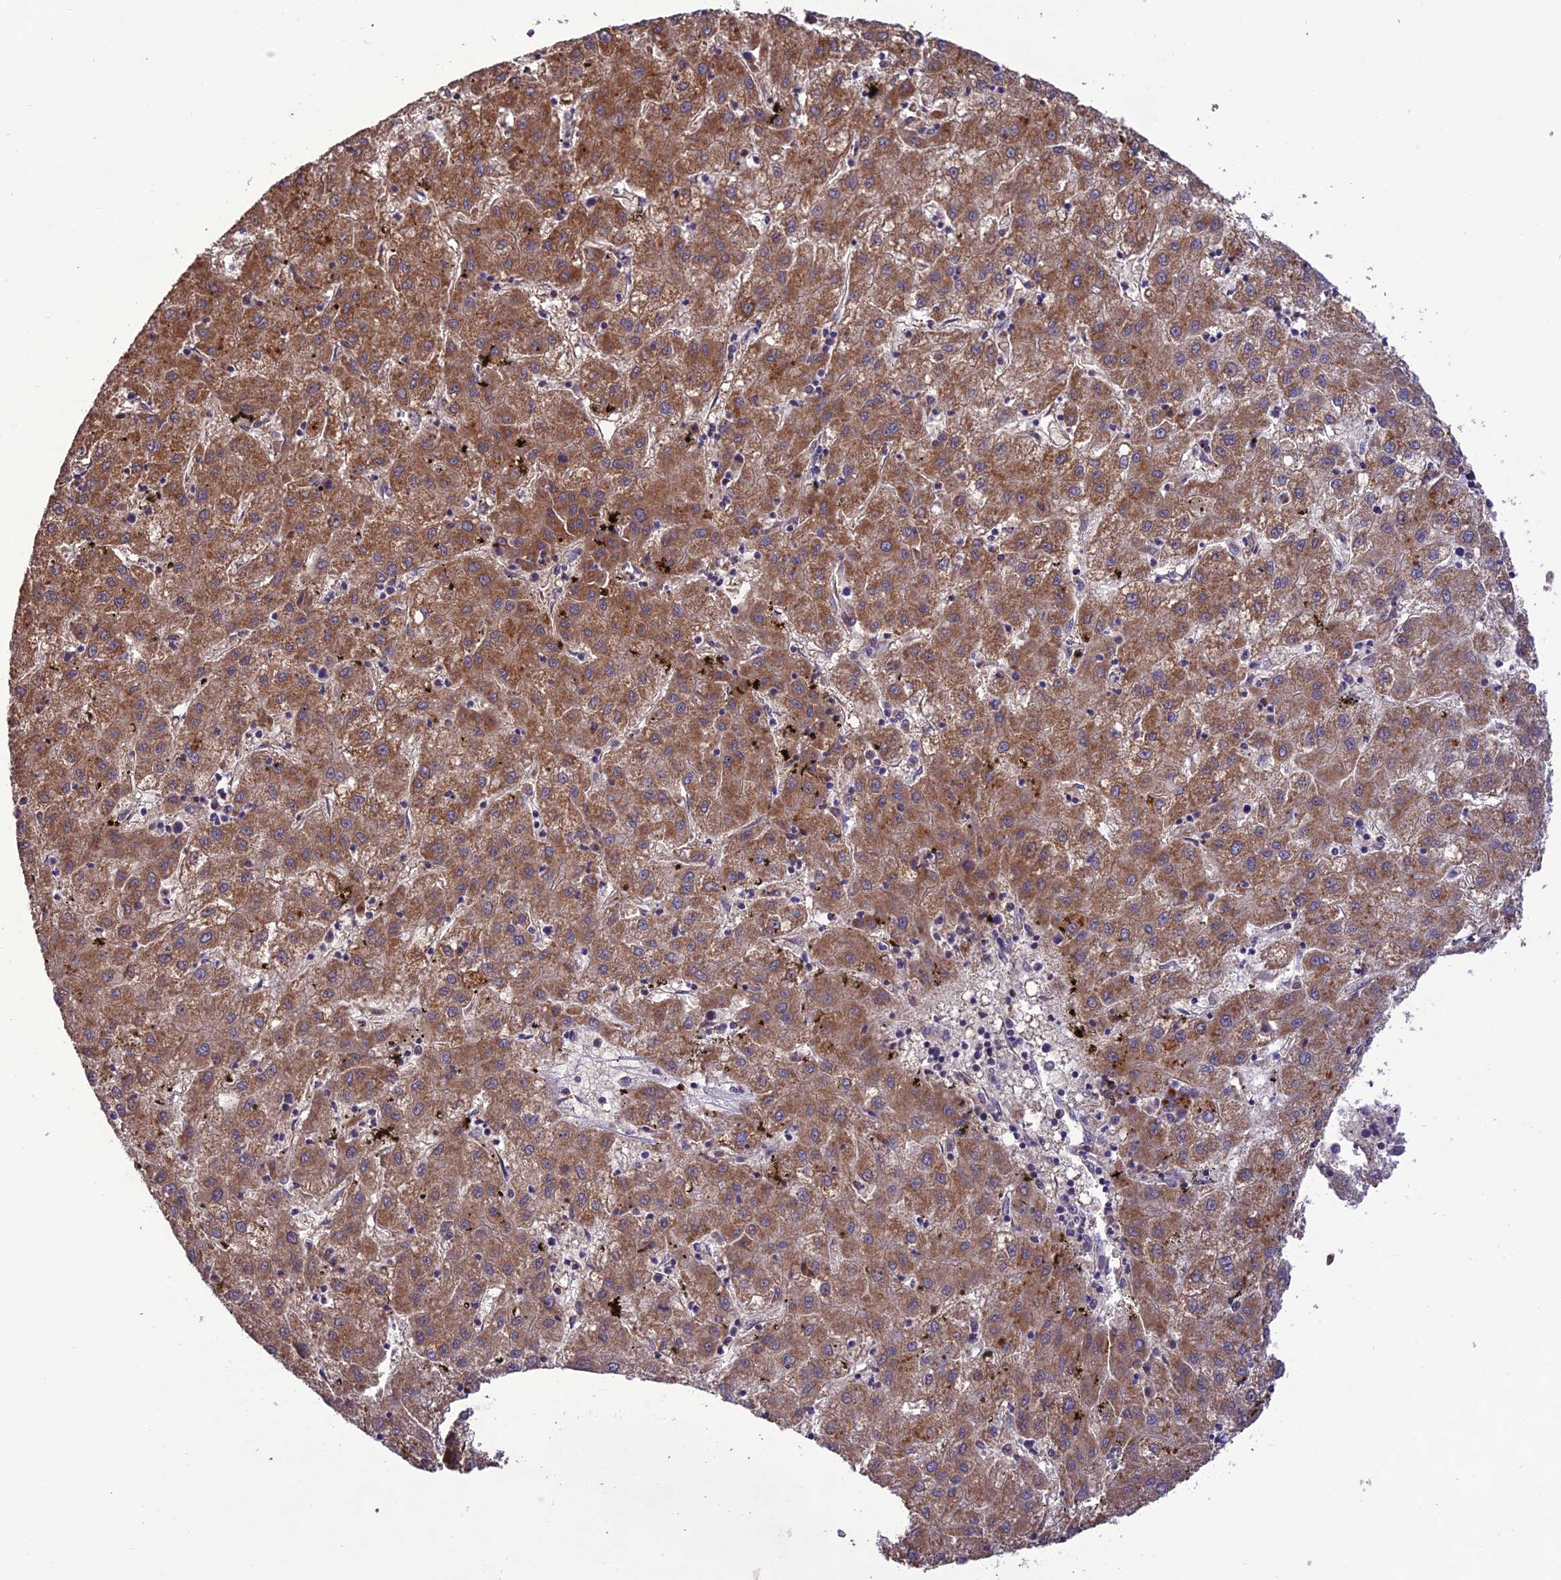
{"staining": {"intensity": "moderate", "quantity": ">75%", "location": "cytoplasmic/membranous"}, "tissue": "liver cancer", "cell_type": "Tumor cells", "image_type": "cancer", "snomed": [{"axis": "morphology", "description": "Carcinoma, Hepatocellular, NOS"}, {"axis": "topography", "description": "Liver"}], "caption": "Protein analysis of liver cancer tissue exhibits moderate cytoplasmic/membranous positivity in approximately >75% of tumor cells. (brown staining indicates protein expression, while blue staining denotes nuclei).", "gene": "NDUFAF1", "patient": {"sex": "male", "age": 72}}